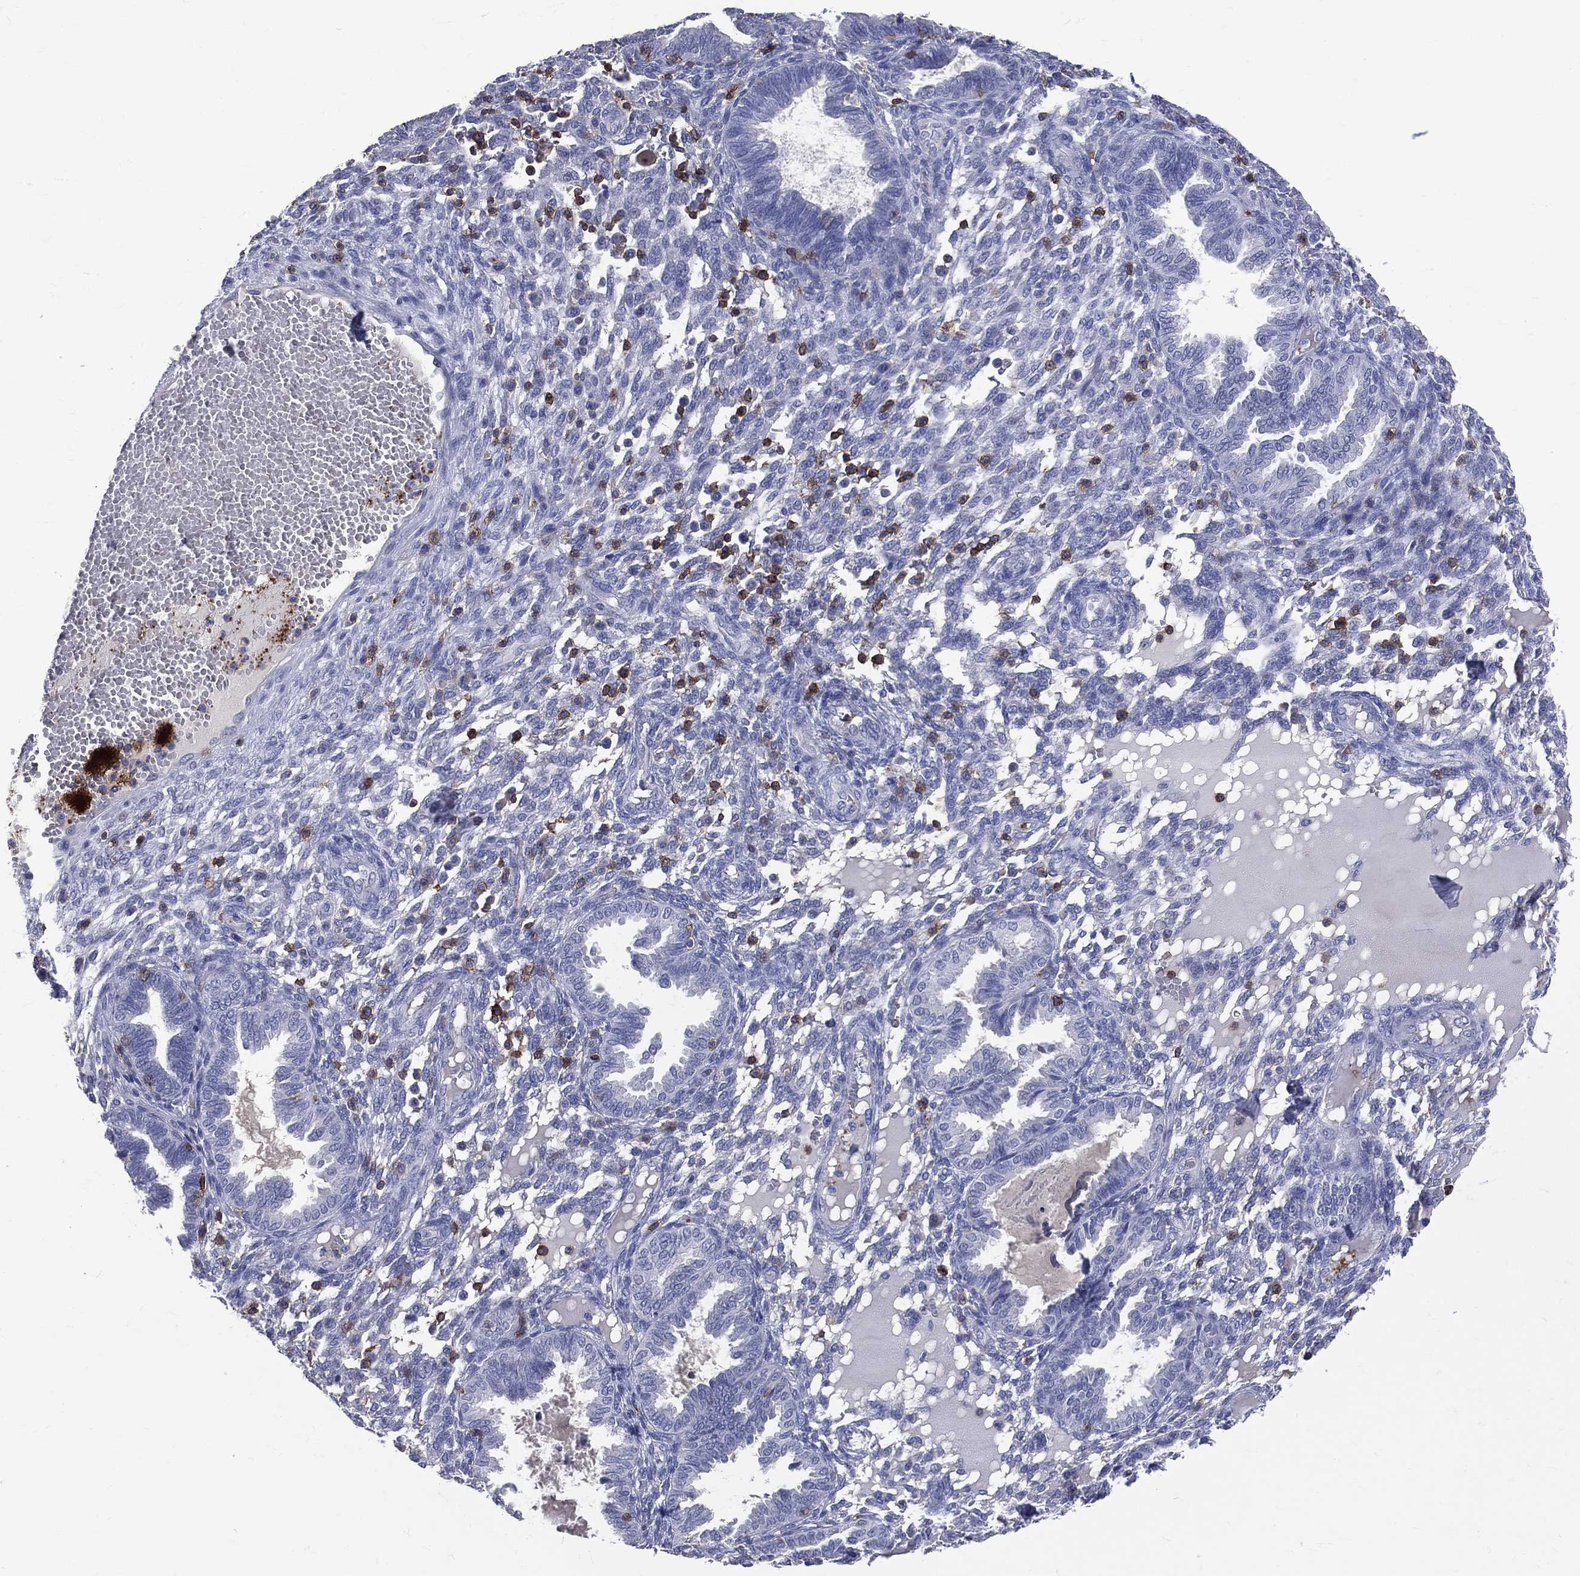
{"staining": {"intensity": "negative", "quantity": "none", "location": "none"}, "tissue": "endometrium", "cell_type": "Cells in endometrial stroma", "image_type": "normal", "snomed": [{"axis": "morphology", "description": "Normal tissue, NOS"}, {"axis": "topography", "description": "Endometrium"}], "caption": "Immunohistochemical staining of unremarkable human endometrium exhibits no significant positivity in cells in endometrial stroma. (DAB (3,3'-diaminobenzidine) immunohistochemistry (IHC) visualized using brightfield microscopy, high magnification).", "gene": "LAT", "patient": {"sex": "female", "age": 42}}